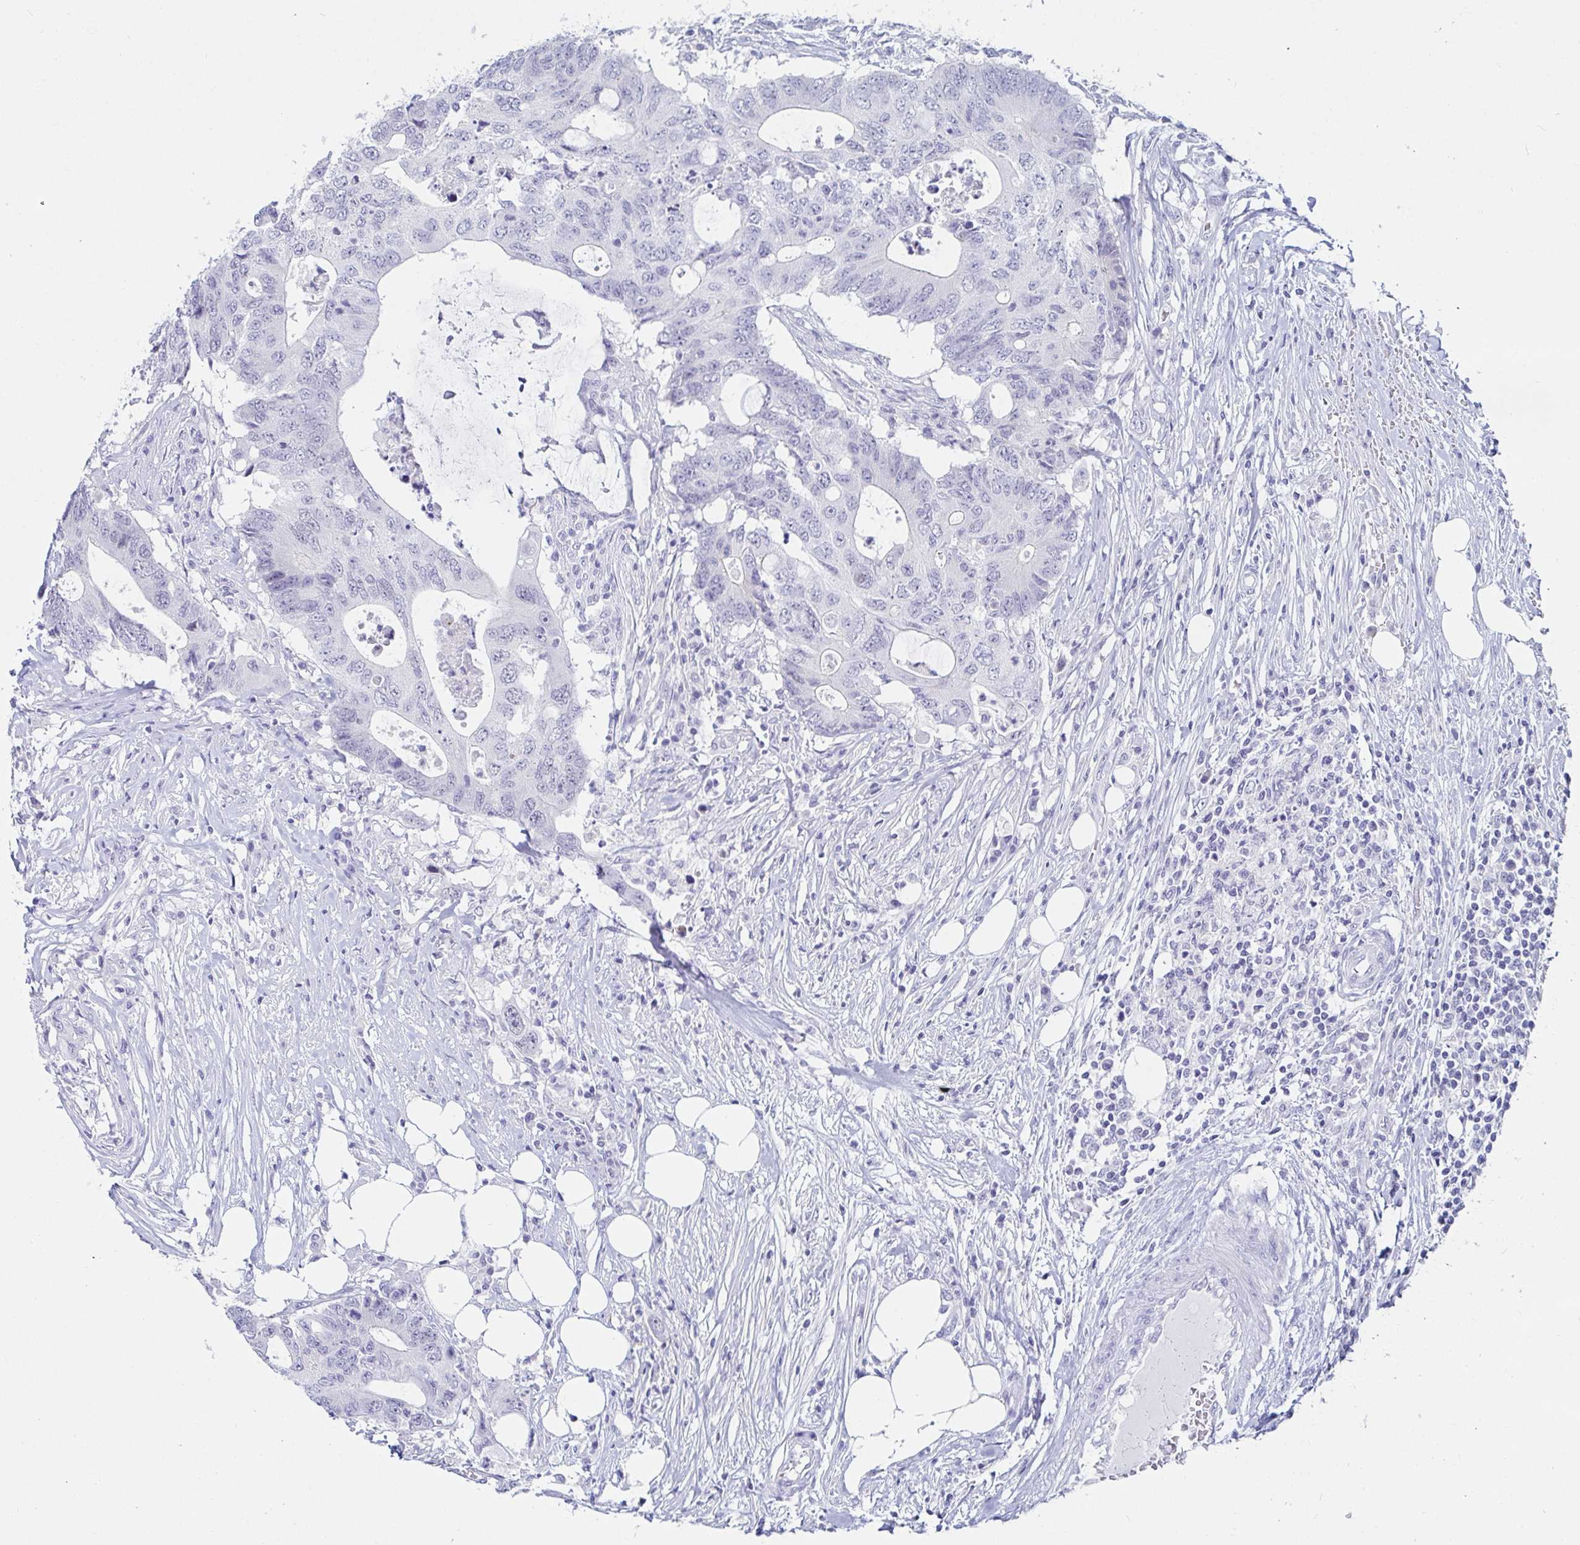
{"staining": {"intensity": "negative", "quantity": "none", "location": "none"}, "tissue": "colorectal cancer", "cell_type": "Tumor cells", "image_type": "cancer", "snomed": [{"axis": "morphology", "description": "Adenocarcinoma, NOS"}, {"axis": "topography", "description": "Colon"}], "caption": "Micrograph shows no significant protein expression in tumor cells of adenocarcinoma (colorectal).", "gene": "OR10K1", "patient": {"sex": "male", "age": 71}}